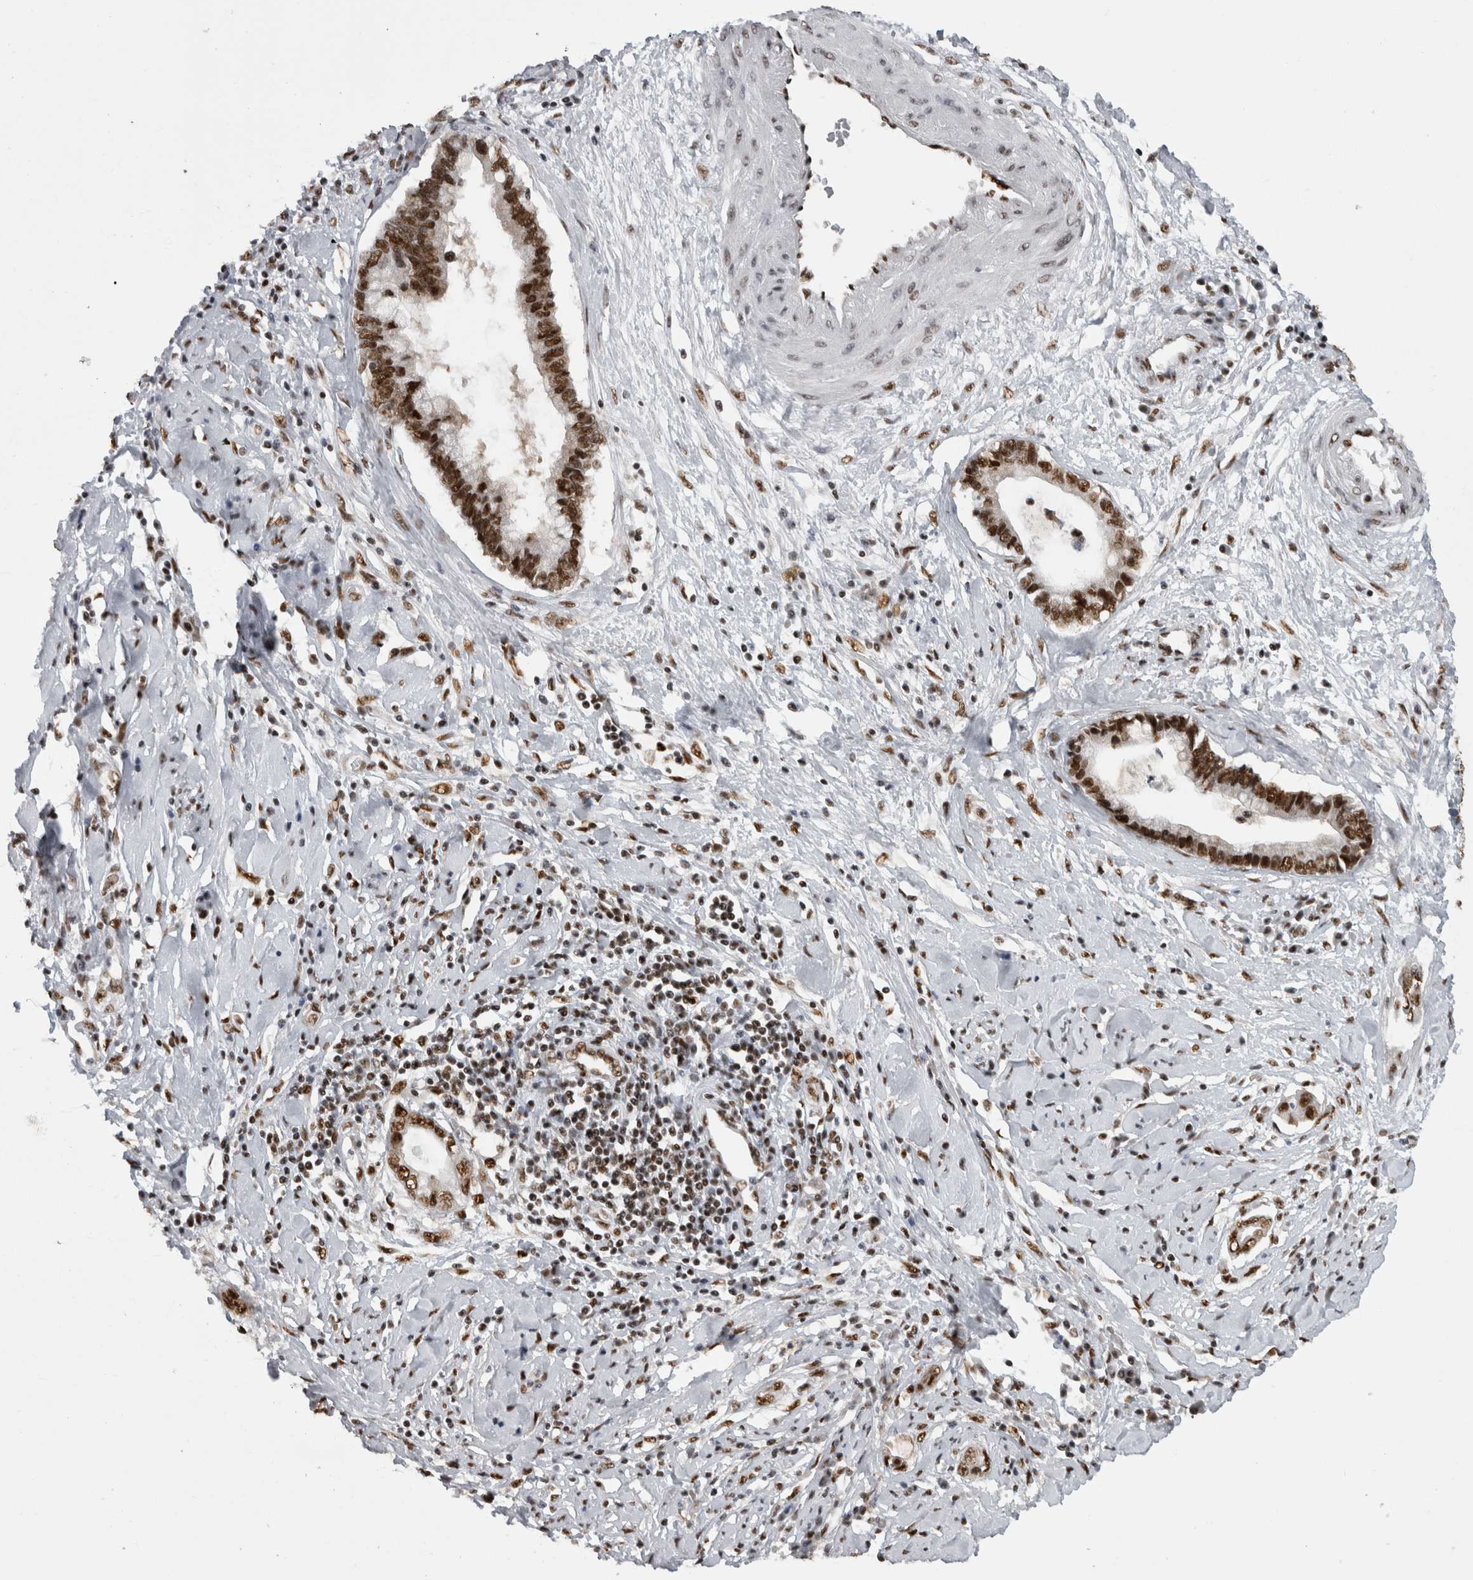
{"staining": {"intensity": "strong", "quantity": ">75%", "location": "nuclear"}, "tissue": "cervical cancer", "cell_type": "Tumor cells", "image_type": "cancer", "snomed": [{"axis": "morphology", "description": "Adenocarcinoma, NOS"}, {"axis": "topography", "description": "Cervix"}], "caption": "Brown immunohistochemical staining in human cervical cancer (adenocarcinoma) exhibits strong nuclear expression in about >75% of tumor cells.", "gene": "ZSCAN2", "patient": {"sex": "female", "age": 44}}